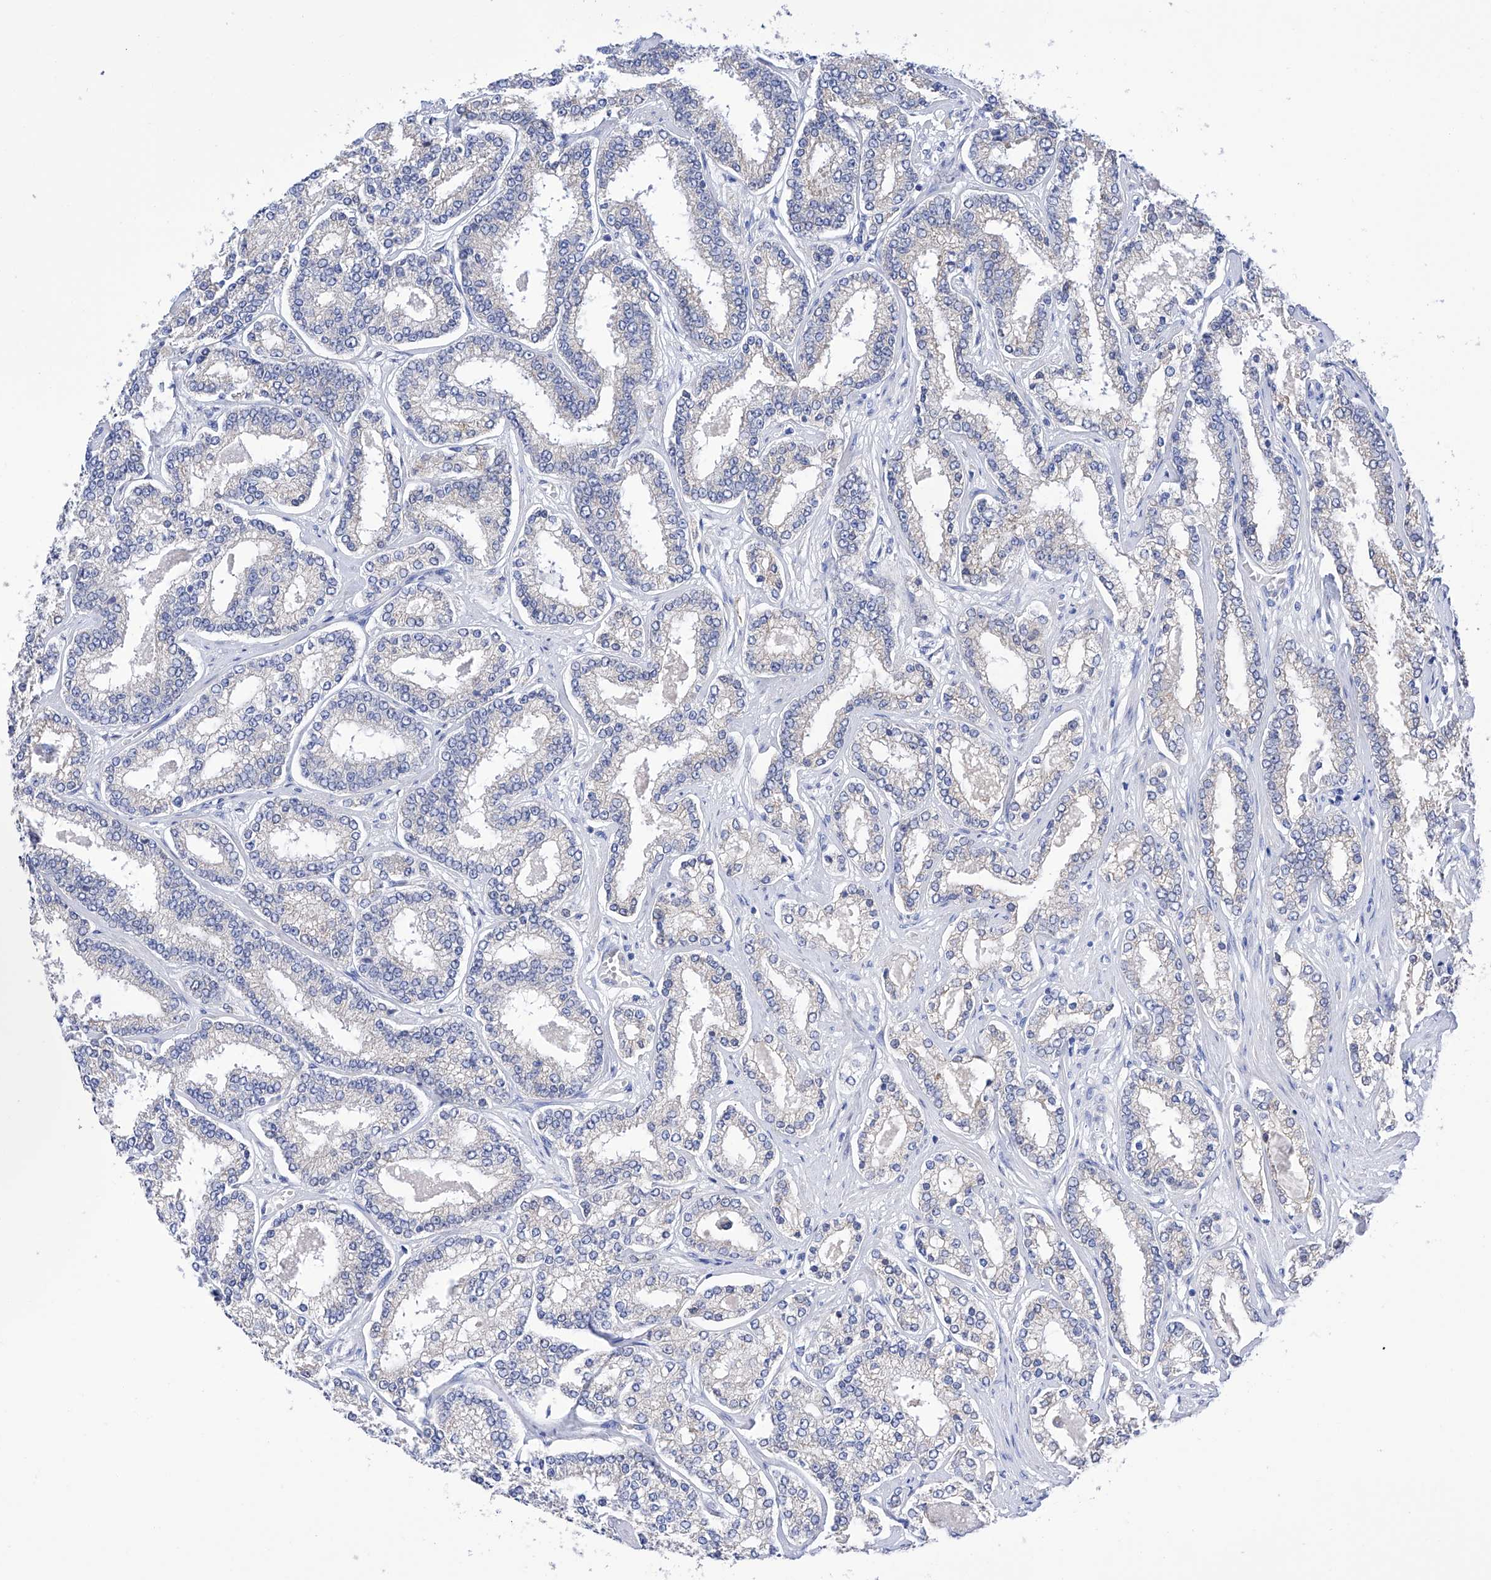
{"staining": {"intensity": "negative", "quantity": "none", "location": "none"}, "tissue": "prostate cancer", "cell_type": "Tumor cells", "image_type": "cancer", "snomed": [{"axis": "morphology", "description": "Normal tissue, NOS"}, {"axis": "morphology", "description": "Adenocarcinoma, High grade"}, {"axis": "topography", "description": "Prostate"}], "caption": "Immunohistochemistry (IHC) histopathology image of high-grade adenocarcinoma (prostate) stained for a protein (brown), which exhibits no positivity in tumor cells.", "gene": "PDIA5", "patient": {"sex": "male", "age": 83}}